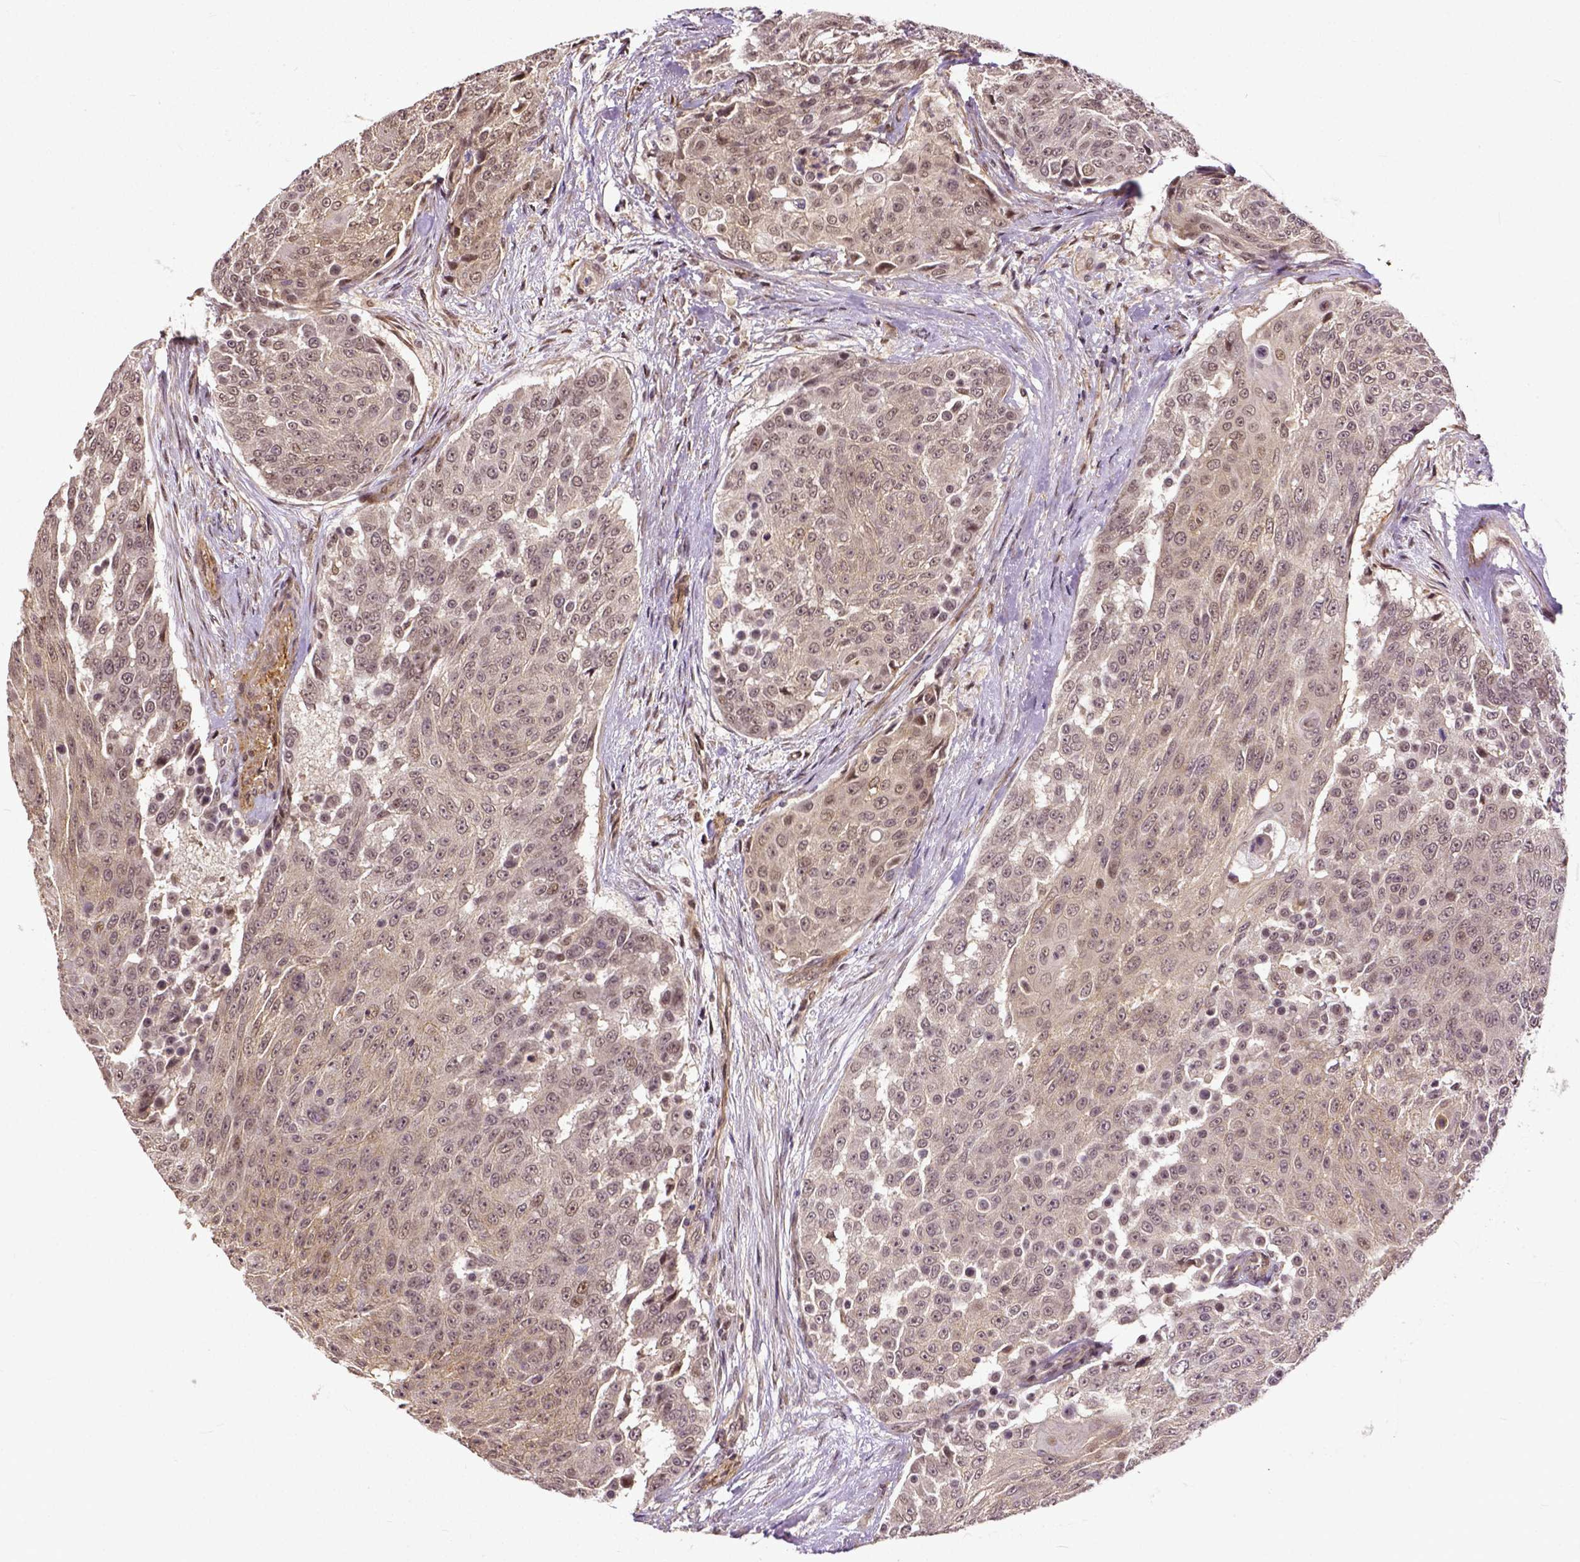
{"staining": {"intensity": "weak", "quantity": "25%-75%", "location": "cytoplasmic/membranous"}, "tissue": "urothelial cancer", "cell_type": "Tumor cells", "image_type": "cancer", "snomed": [{"axis": "morphology", "description": "Urothelial carcinoma, High grade"}, {"axis": "topography", "description": "Urinary bladder"}], "caption": "Immunohistochemistry micrograph of neoplastic tissue: human high-grade urothelial carcinoma stained using immunohistochemistry (IHC) reveals low levels of weak protein expression localized specifically in the cytoplasmic/membranous of tumor cells, appearing as a cytoplasmic/membranous brown color.", "gene": "DICER1", "patient": {"sex": "female", "age": 63}}